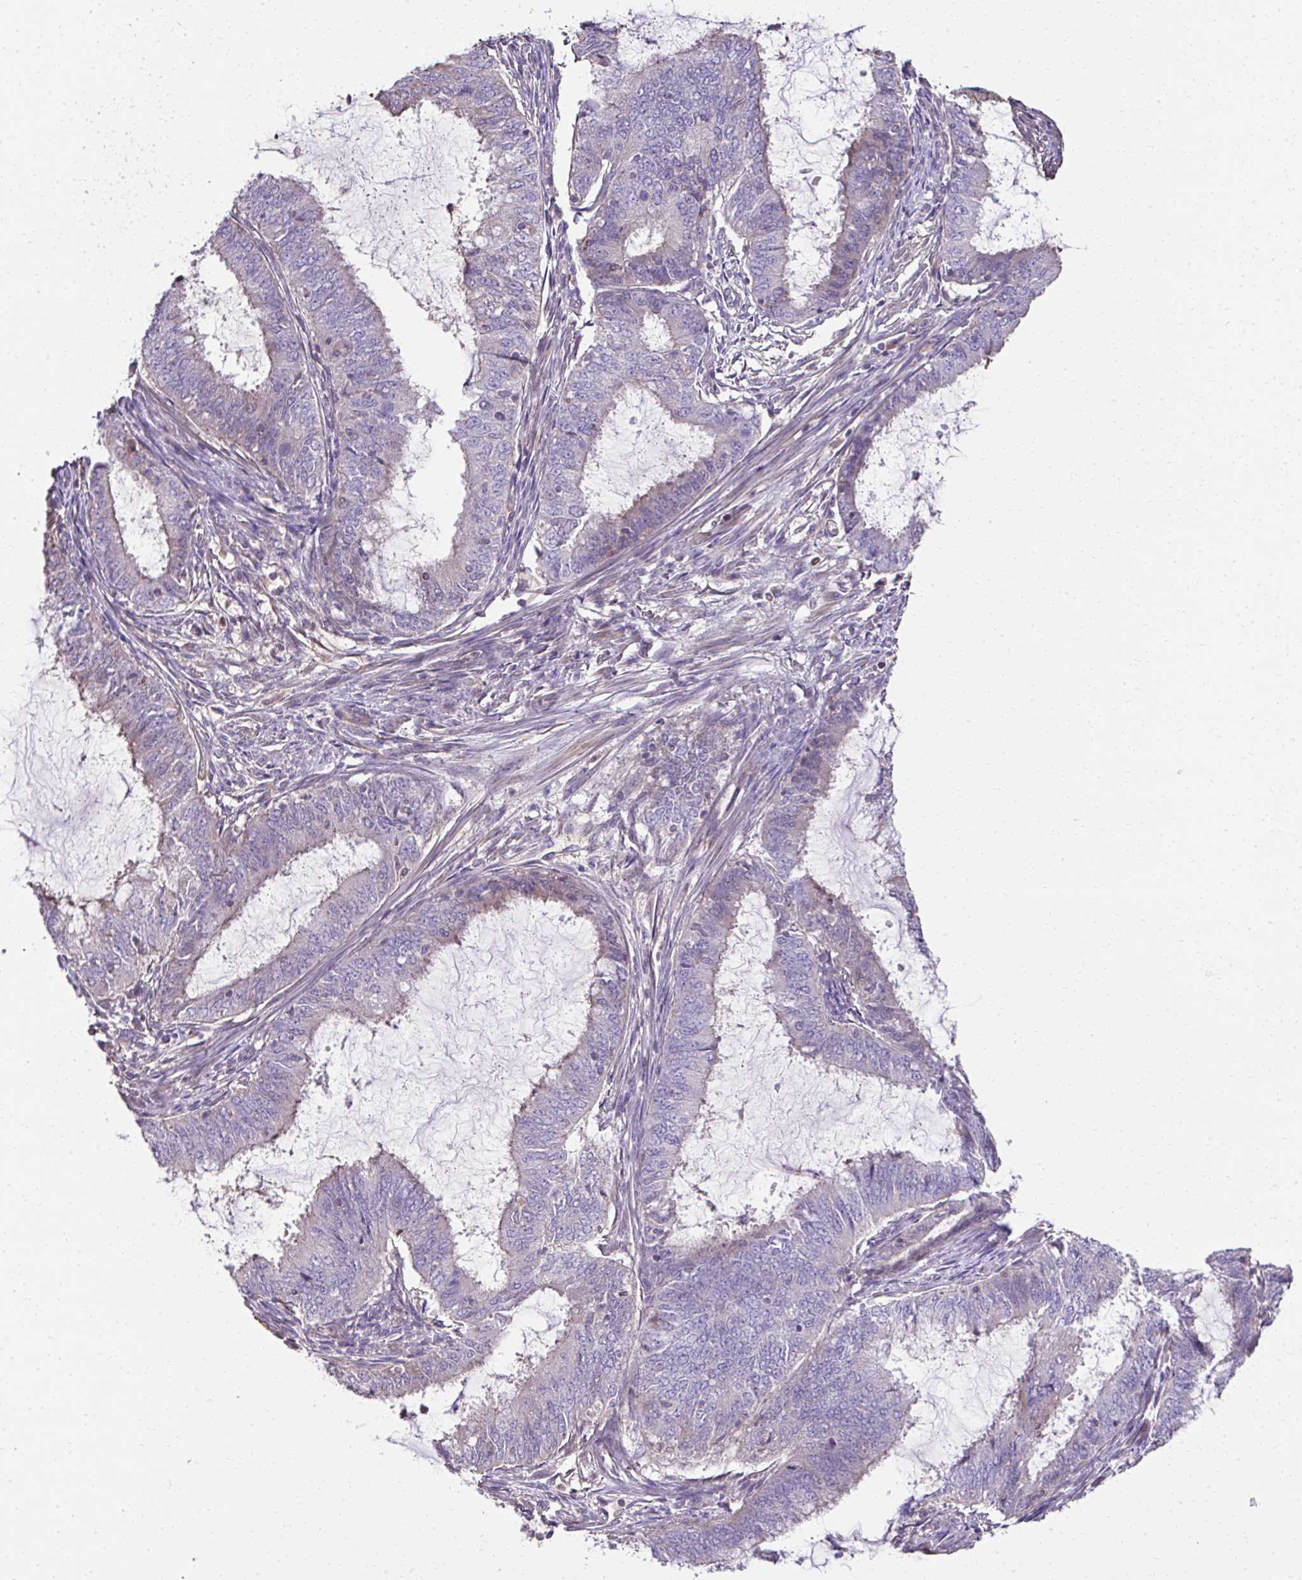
{"staining": {"intensity": "negative", "quantity": "none", "location": "none"}, "tissue": "endometrial cancer", "cell_type": "Tumor cells", "image_type": "cancer", "snomed": [{"axis": "morphology", "description": "Adenocarcinoma, NOS"}, {"axis": "topography", "description": "Endometrium"}], "caption": "Tumor cells are negative for brown protein staining in adenocarcinoma (endometrial).", "gene": "CCDC85C", "patient": {"sex": "female", "age": 51}}